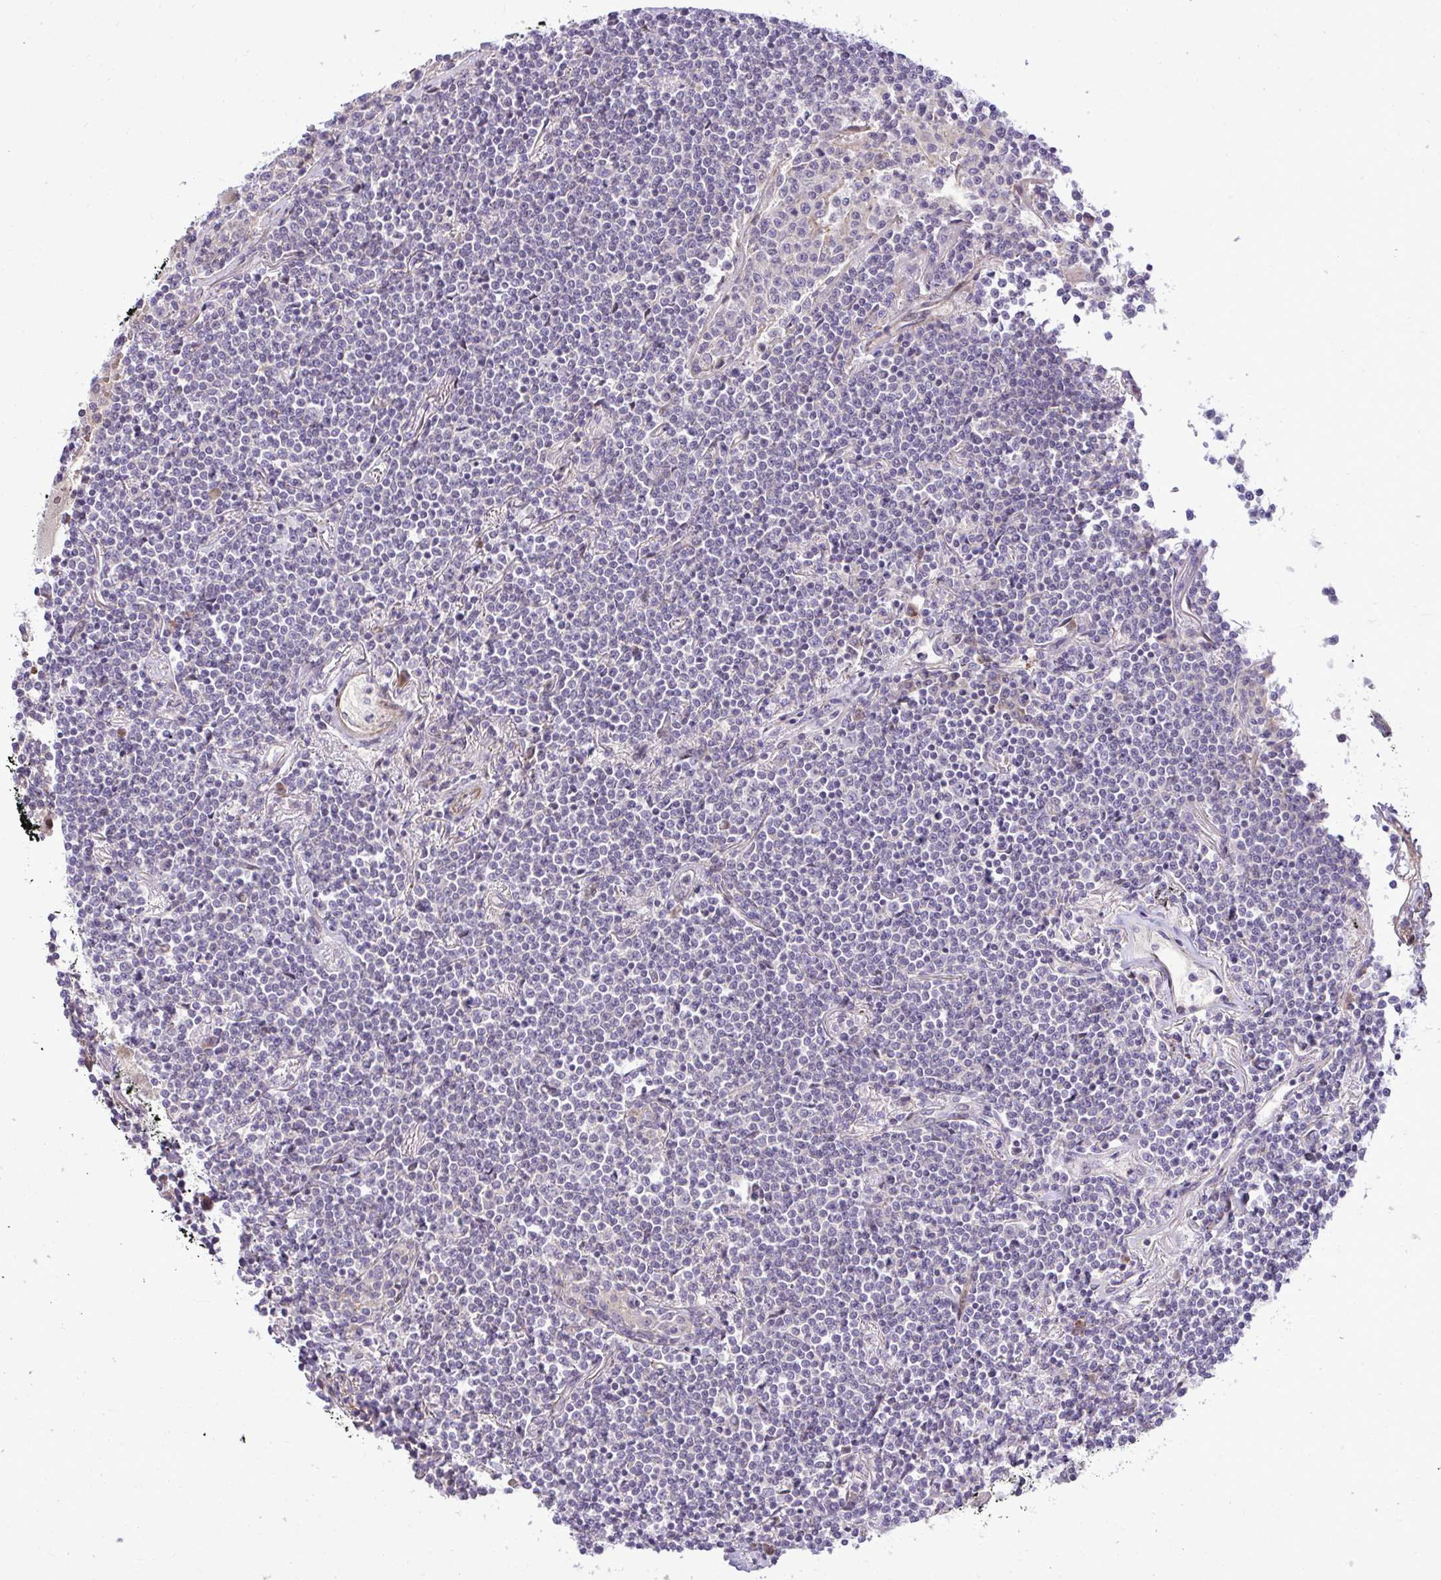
{"staining": {"intensity": "negative", "quantity": "none", "location": "none"}, "tissue": "lymphoma", "cell_type": "Tumor cells", "image_type": "cancer", "snomed": [{"axis": "morphology", "description": "Malignant lymphoma, non-Hodgkin's type, Low grade"}, {"axis": "topography", "description": "Lung"}], "caption": "Image shows no protein positivity in tumor cells of lymphoma tissue.", "gene": "ZSCAN9", "patient": {"sex": "female", "age": 71}}